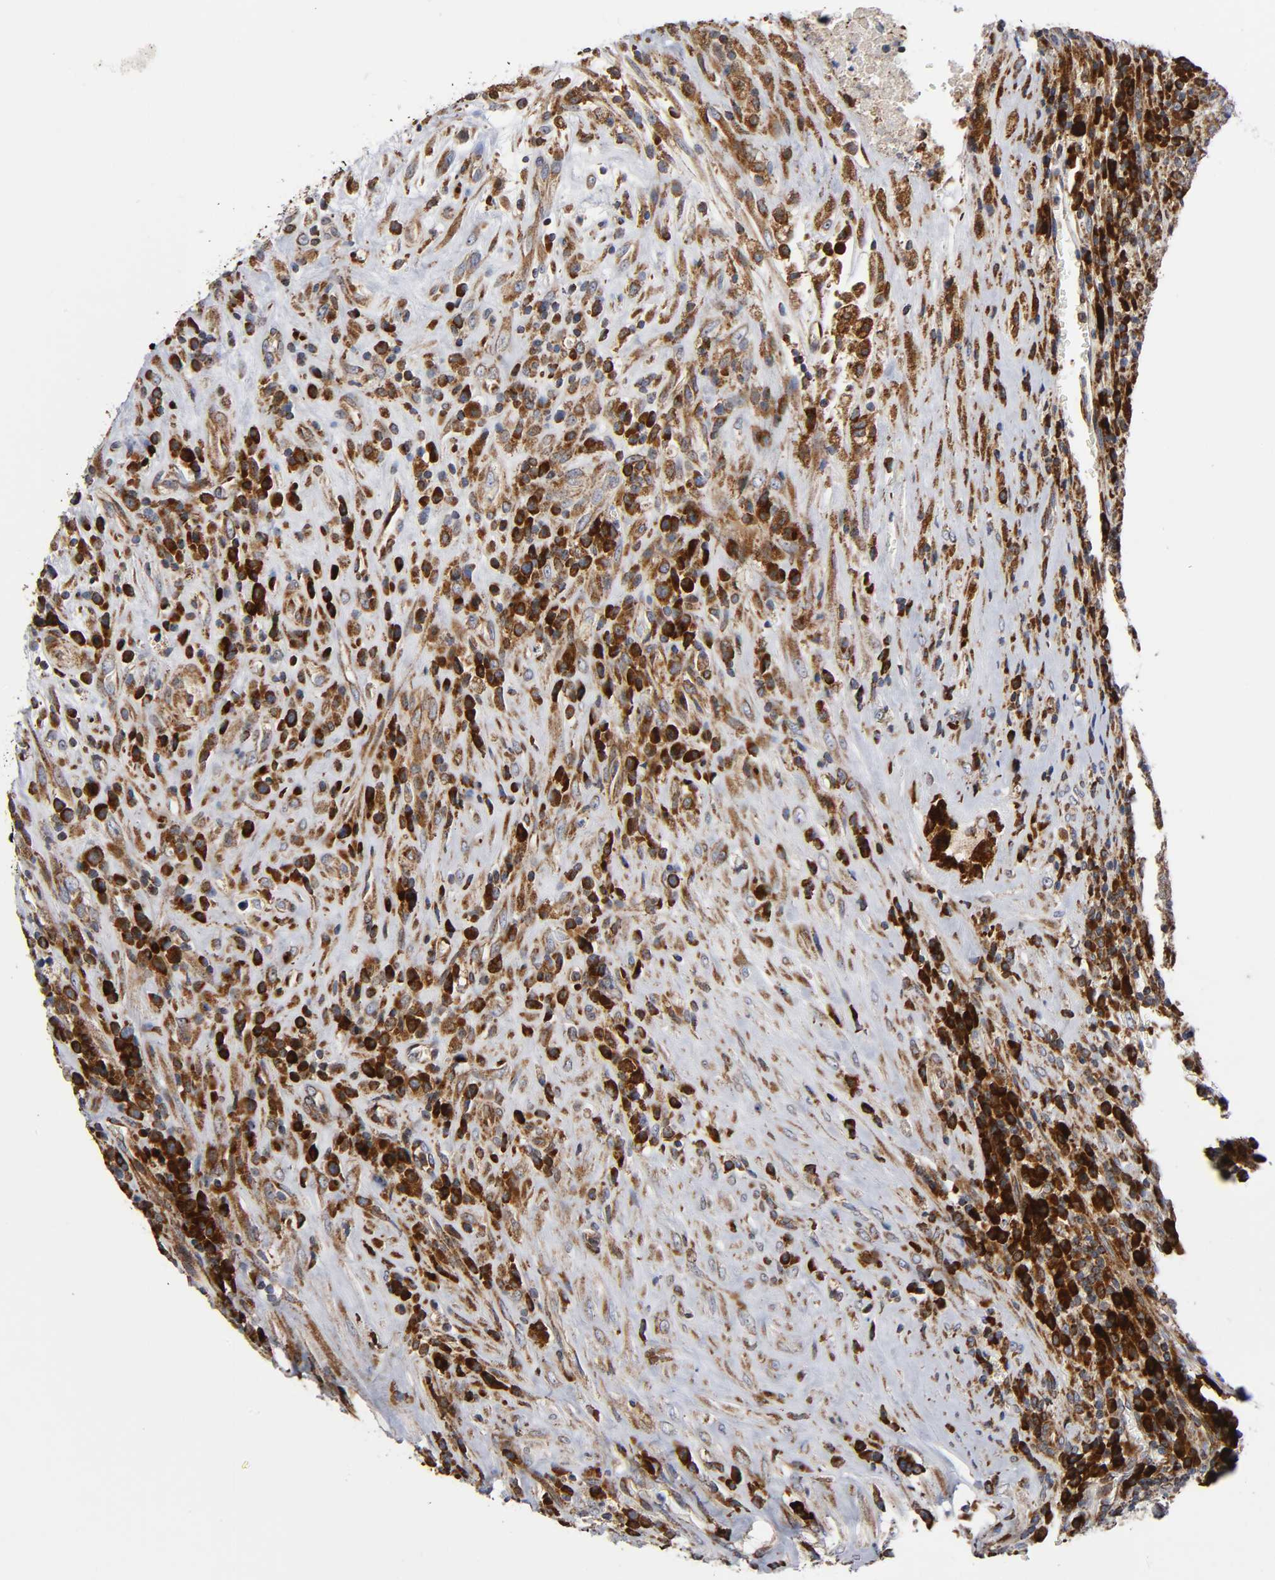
{"staining": {"intensity": "strong", "quantity": "25%-75%", "location": "cytoplasmic/membranous"}, "tissue": "testis cancer", "cell_type": "Tumor cells", "image_type": "cancer", "snomed": [{"axis": "morphology", "description": "Necrosis, NOS"}, {"axis": "morphology", "description": "Carcinoma, Embryonal, NOS"}, {"axis": "topography", "description": "Testis"}], "caption": "Immunohistochemical staining of human testis cancer (embryonal carcinoma) displays high levels of strong cytoplasmic/membranous expression in about 25%-75% of tumor cells. The staining was performed using DAB, with brown indicating positive protein expression. Nuclei are stained blue with hematoxylin.", "gene": "MAP3K1", "patient": {"sex": "male", "age": 19}}